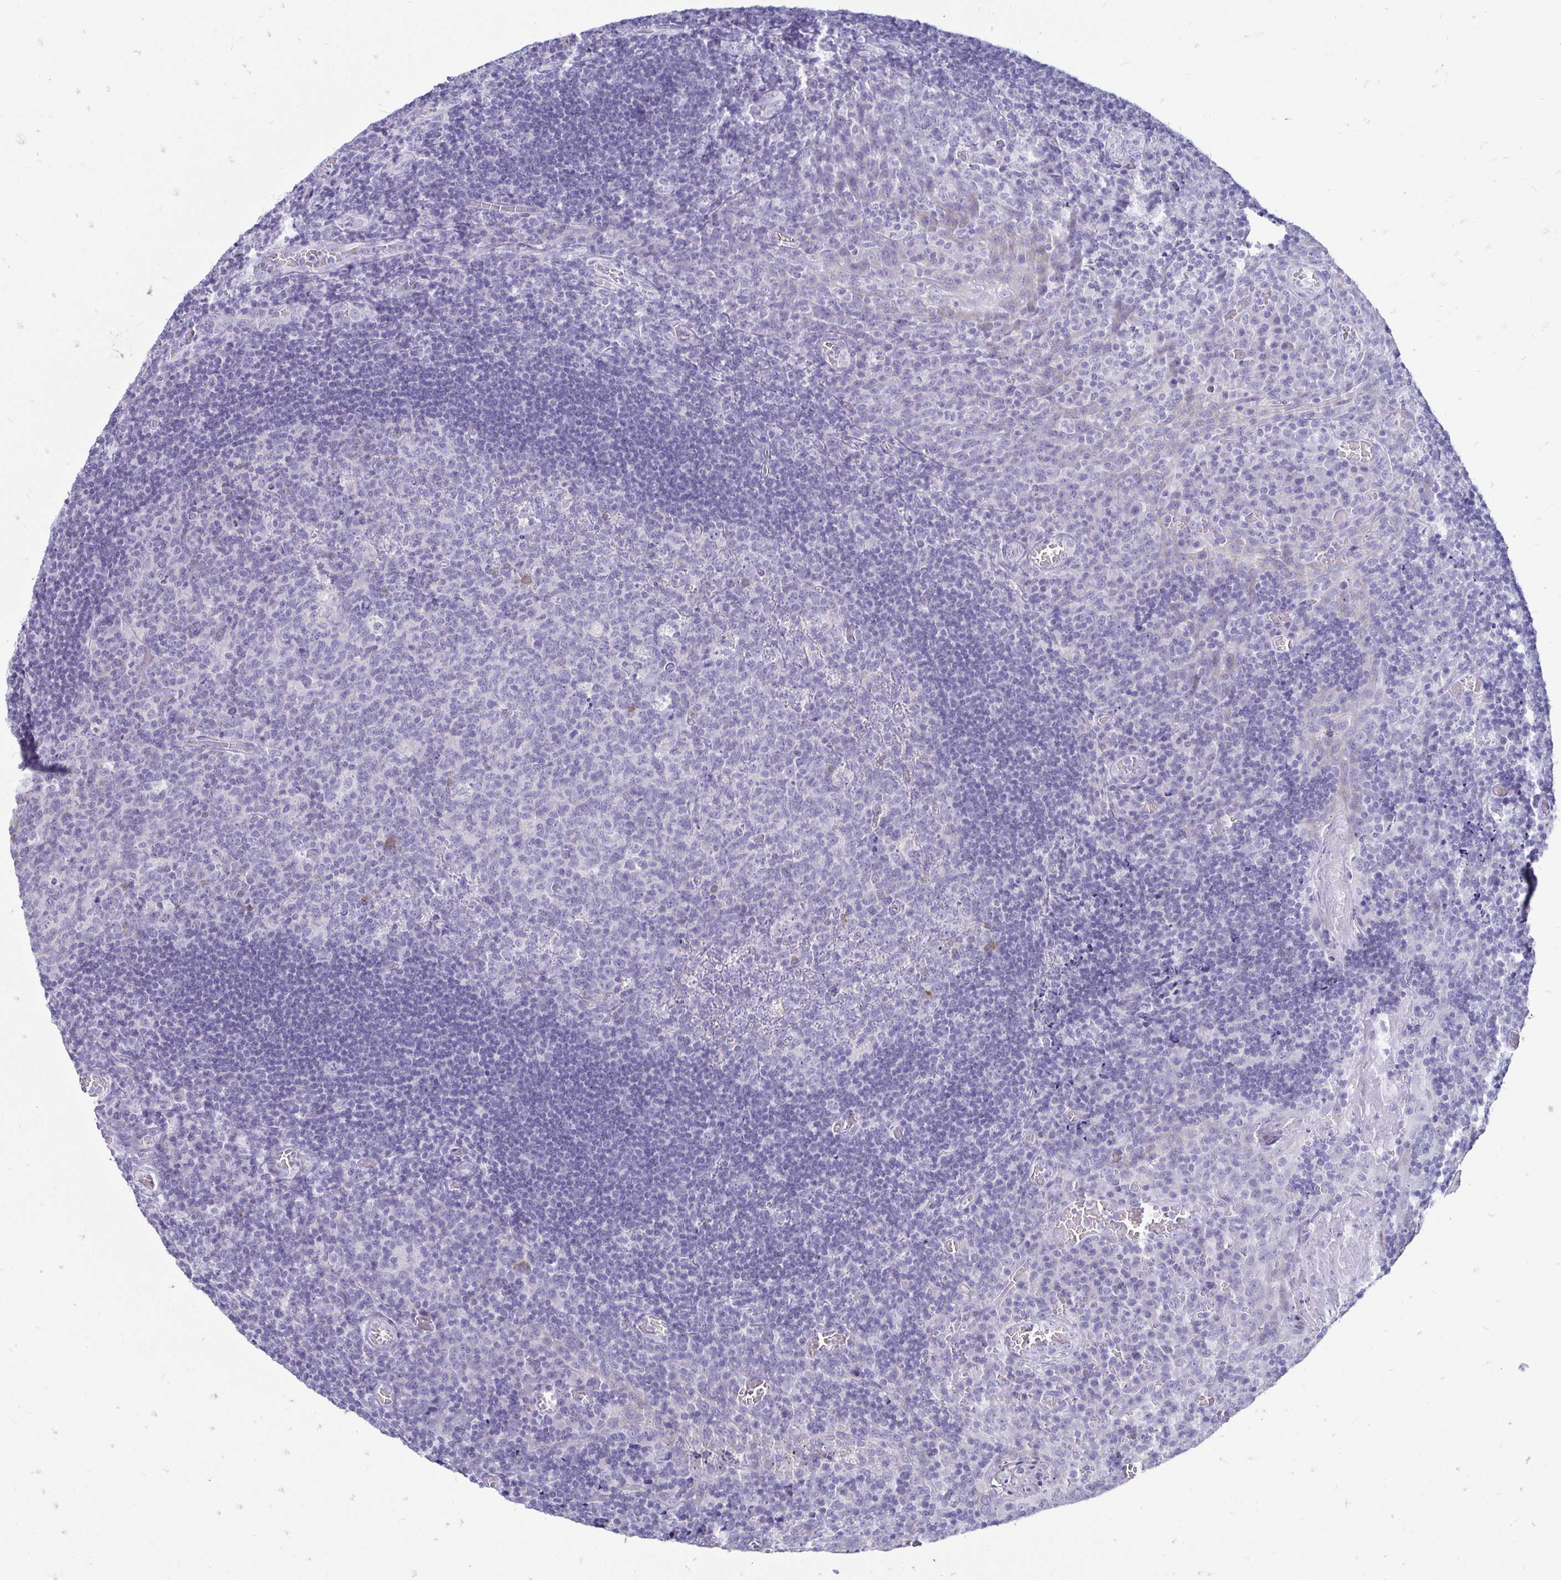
{"staining": {"intensity": "negative", "quantity": "none", "location": "none"}, "tissue": "tonsil", "cell_type": "Germinal center cells", "image_type": "normal", "snomed": [{"axis": "morphology", "description": "Normal tissue, NOS"}, {"axis": "topography", "description": "Tonsil"}], "caption": "Immunohistochemical staining of unremarkable tonsil exhibits no significant expression in germinal center cells. Nuclei are stained in blue.", "gene": "PEG10", "patient": {"sex": "male", "age": 17}}